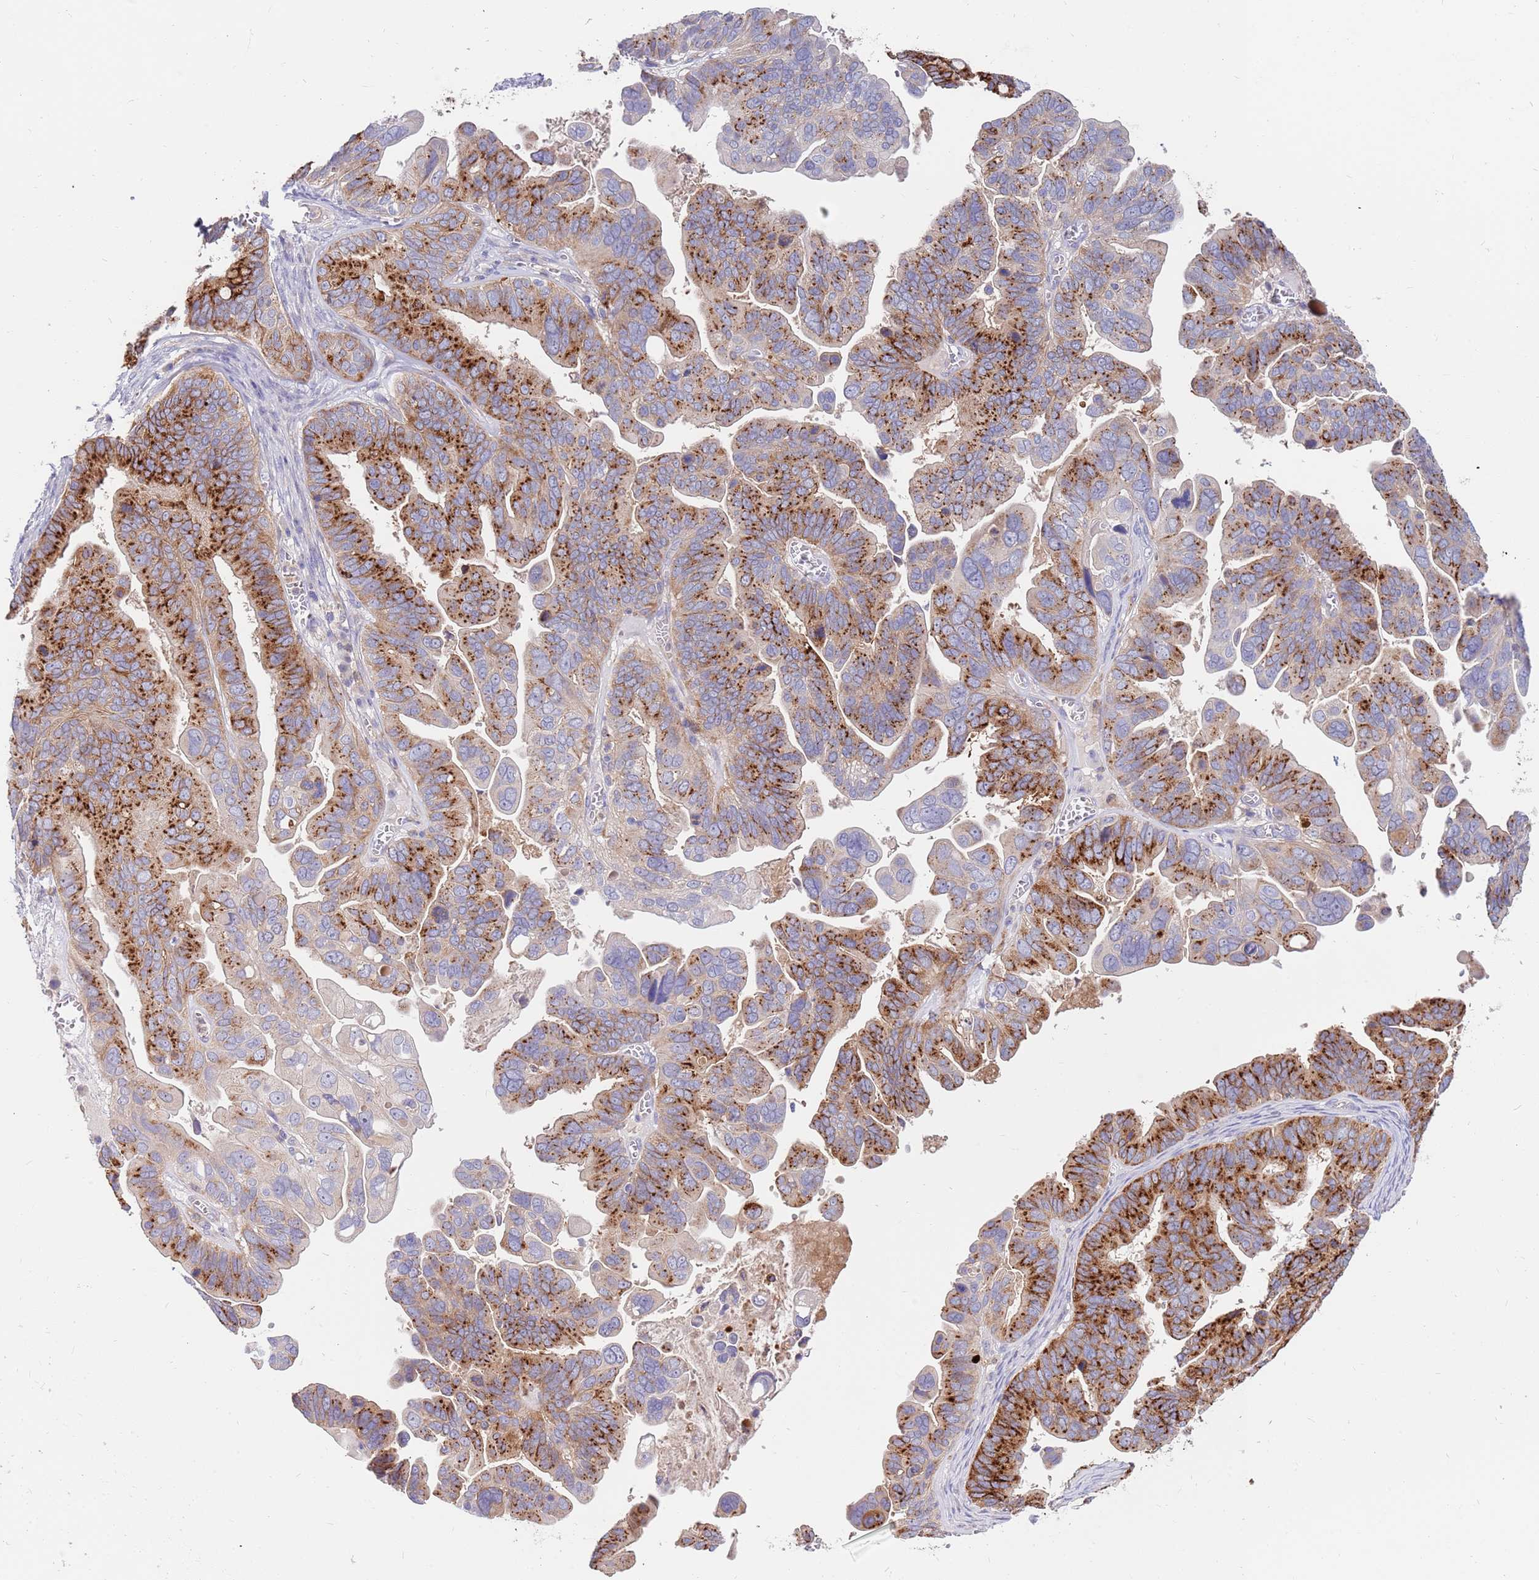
{"staining": {"intensity": "strong", "quantity": "25%-75%", "location": "cytoplasmic/membranous"}, "tissue": "ovarian cancer", "cell_type": "Tumor cells", "image_type": "cancer", "snomed": [{"axis": "morphology", "description": "Cystadenocarcinoma, serous, NOS"}, {"axis": "topography", "description": "Ovary"}], "caption": "Immunohistochemical staining of human ovarian cancer demonstrates strong cytoplasmic/membranous protein expression in about 25%-75% of tumor cells.", "gene": "BORCS5", "patient": {"sex": "female", "age": 56}}